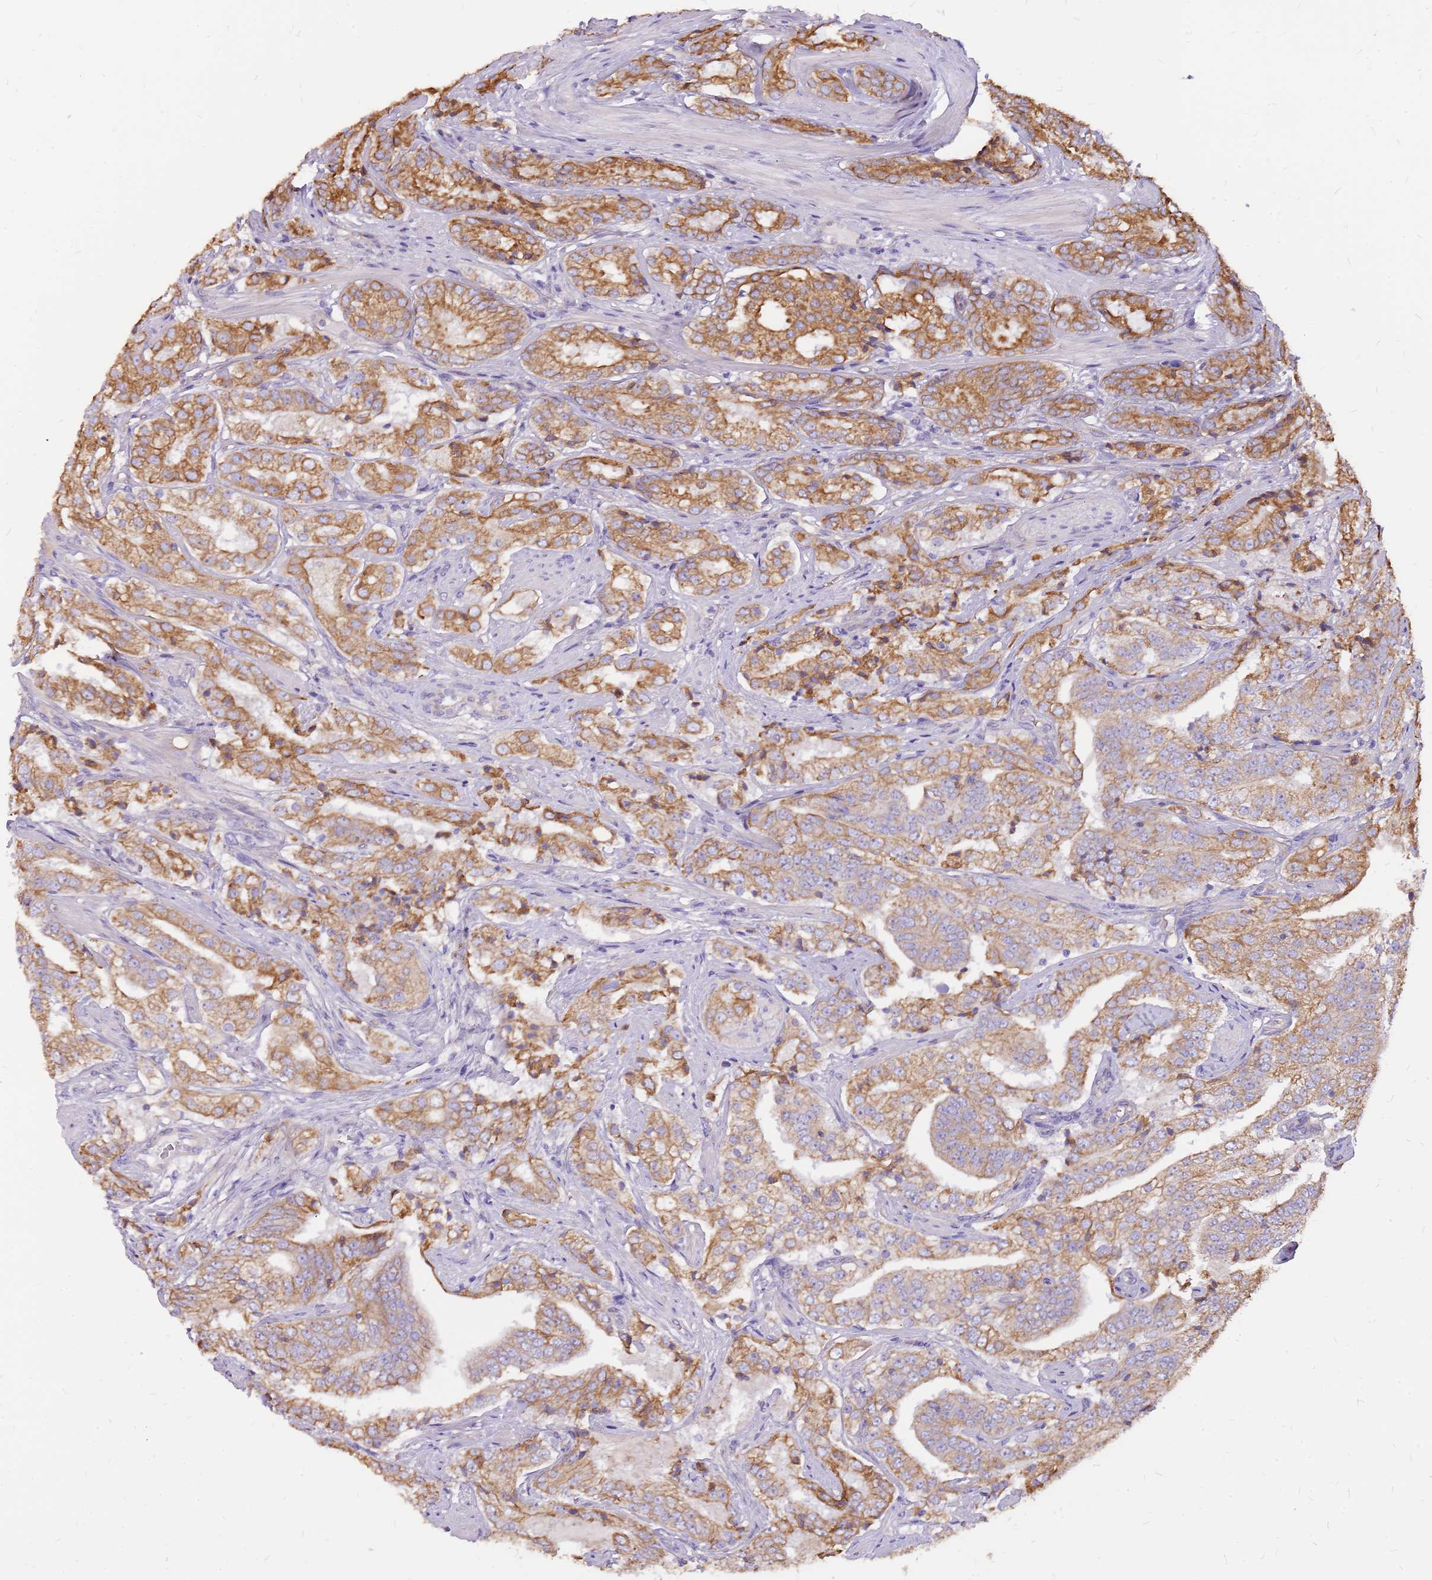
{"staining": {"intensity": "moderate", "quantity": "25%-75%", "location": "cytoplasmic/membranous"}, "tissue": "prostate cancer", "cell_type": "Tumor cells", "image_type": "cancer", "snomed": [{"axis": "morphology", "description": "Adenocarcinoma, High grade"}, {"axis": "topography", "description": "Prostate"}], "caption": "Brown immunohistochemical staining in prostate cancer reveals moderate cytoplasmic/membranous positivity in about 25%-75% of tumor cells.", "gene": "WASHC4", "patient": {"sex": "male", "age": 63}}